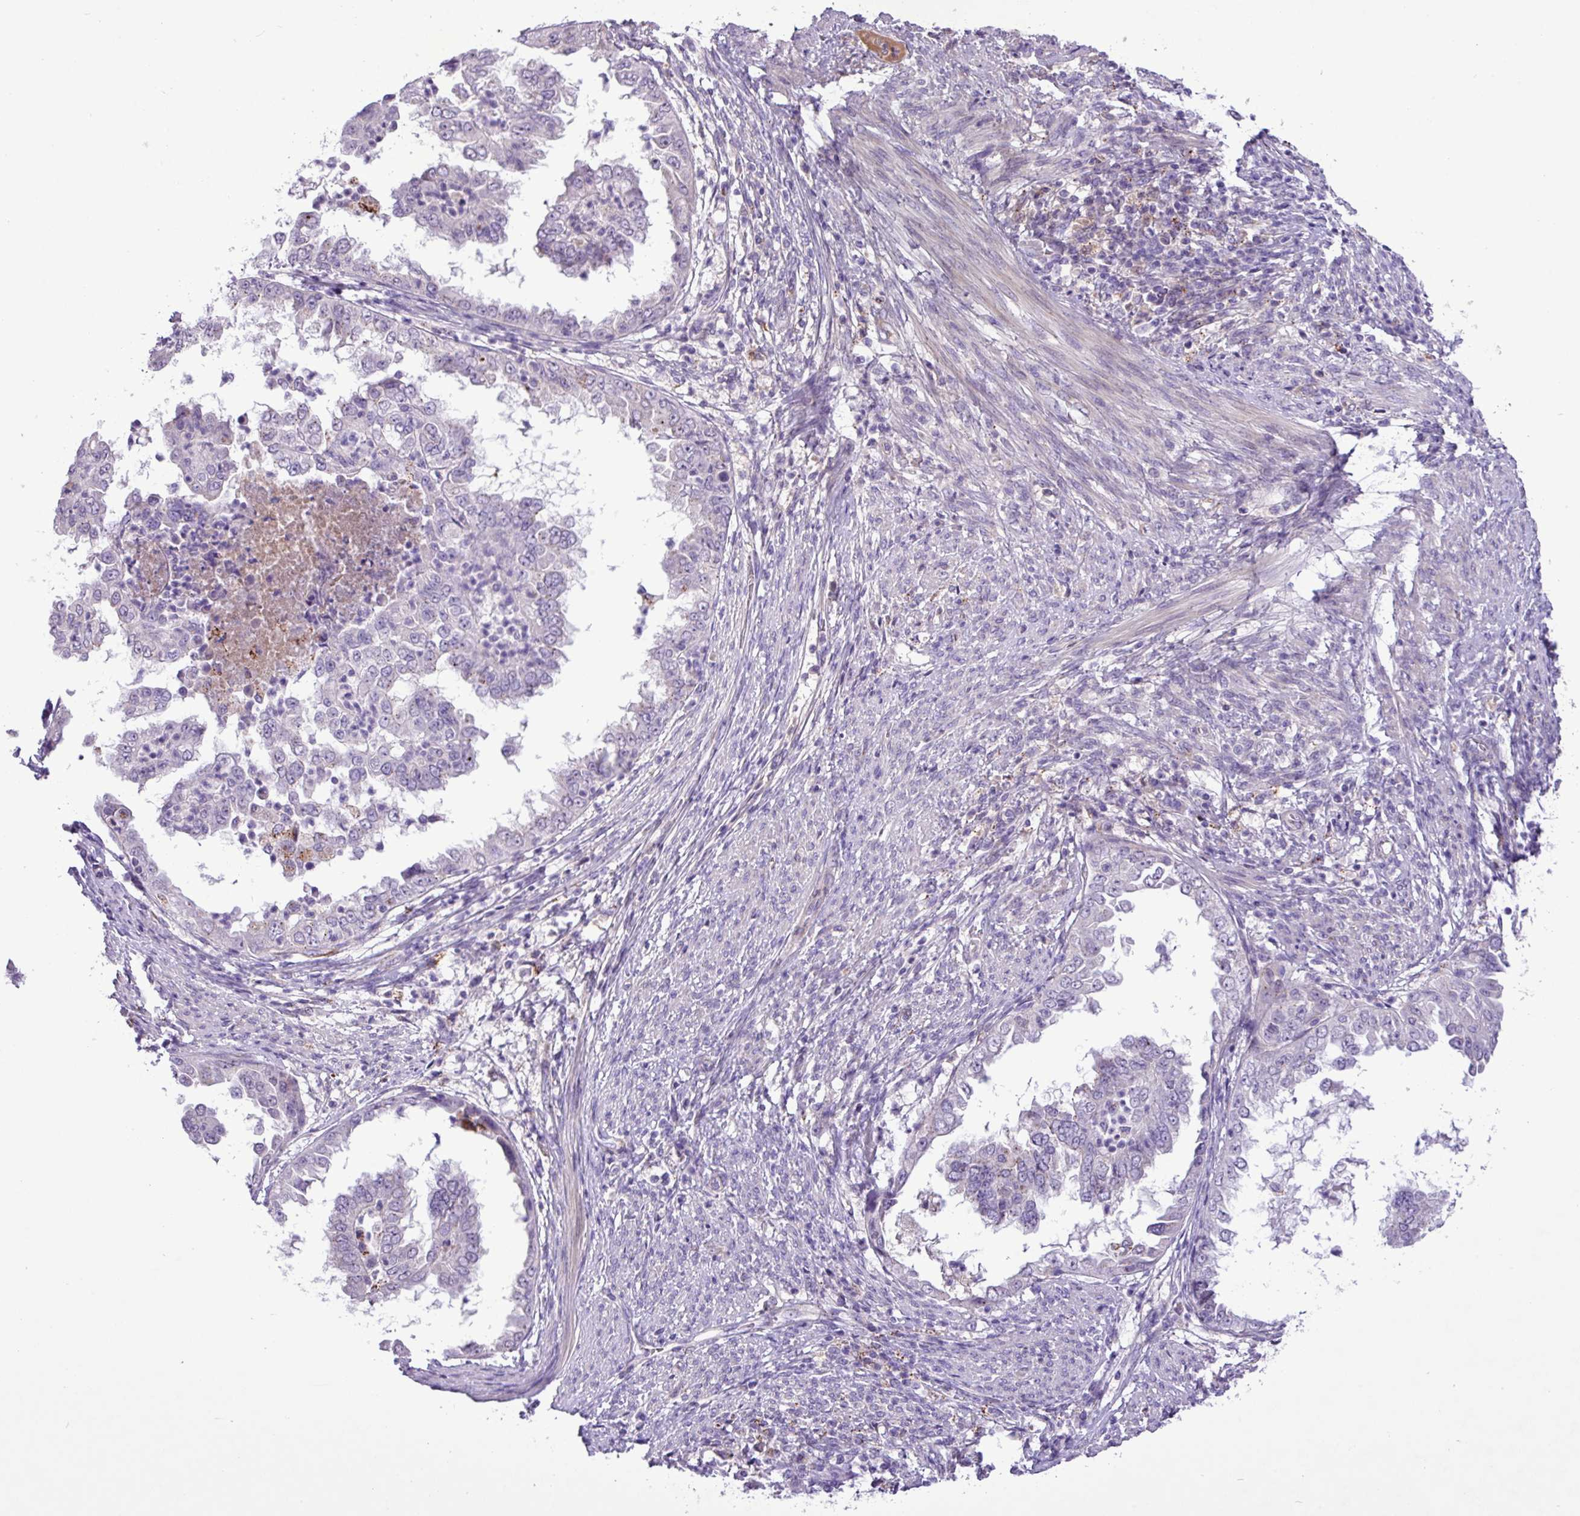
{"staining": {"intensity": "negative", "quantity": "none", "location": "none"}, "tissue": "endometrial cancer", "cell_type": "Tumor cells", "image_type": "cancer", "snomed": [{"axis": "morphology", "description": "Adenocarcinoma, NOS"}, {"axis": "topography", "description": "Endometrium"}], "caption": "Tumor cells are negative for protein expression in human endometrial cancer. Brightfield microscopy of immunohistochemistry (IHC) stained with DAB (3,3'-diaminobenzidine) (brown) and hematoxylin (blue), captured at high magnification.", "gene": "CD248", "patient": {"sex": "female", "age": 85}}